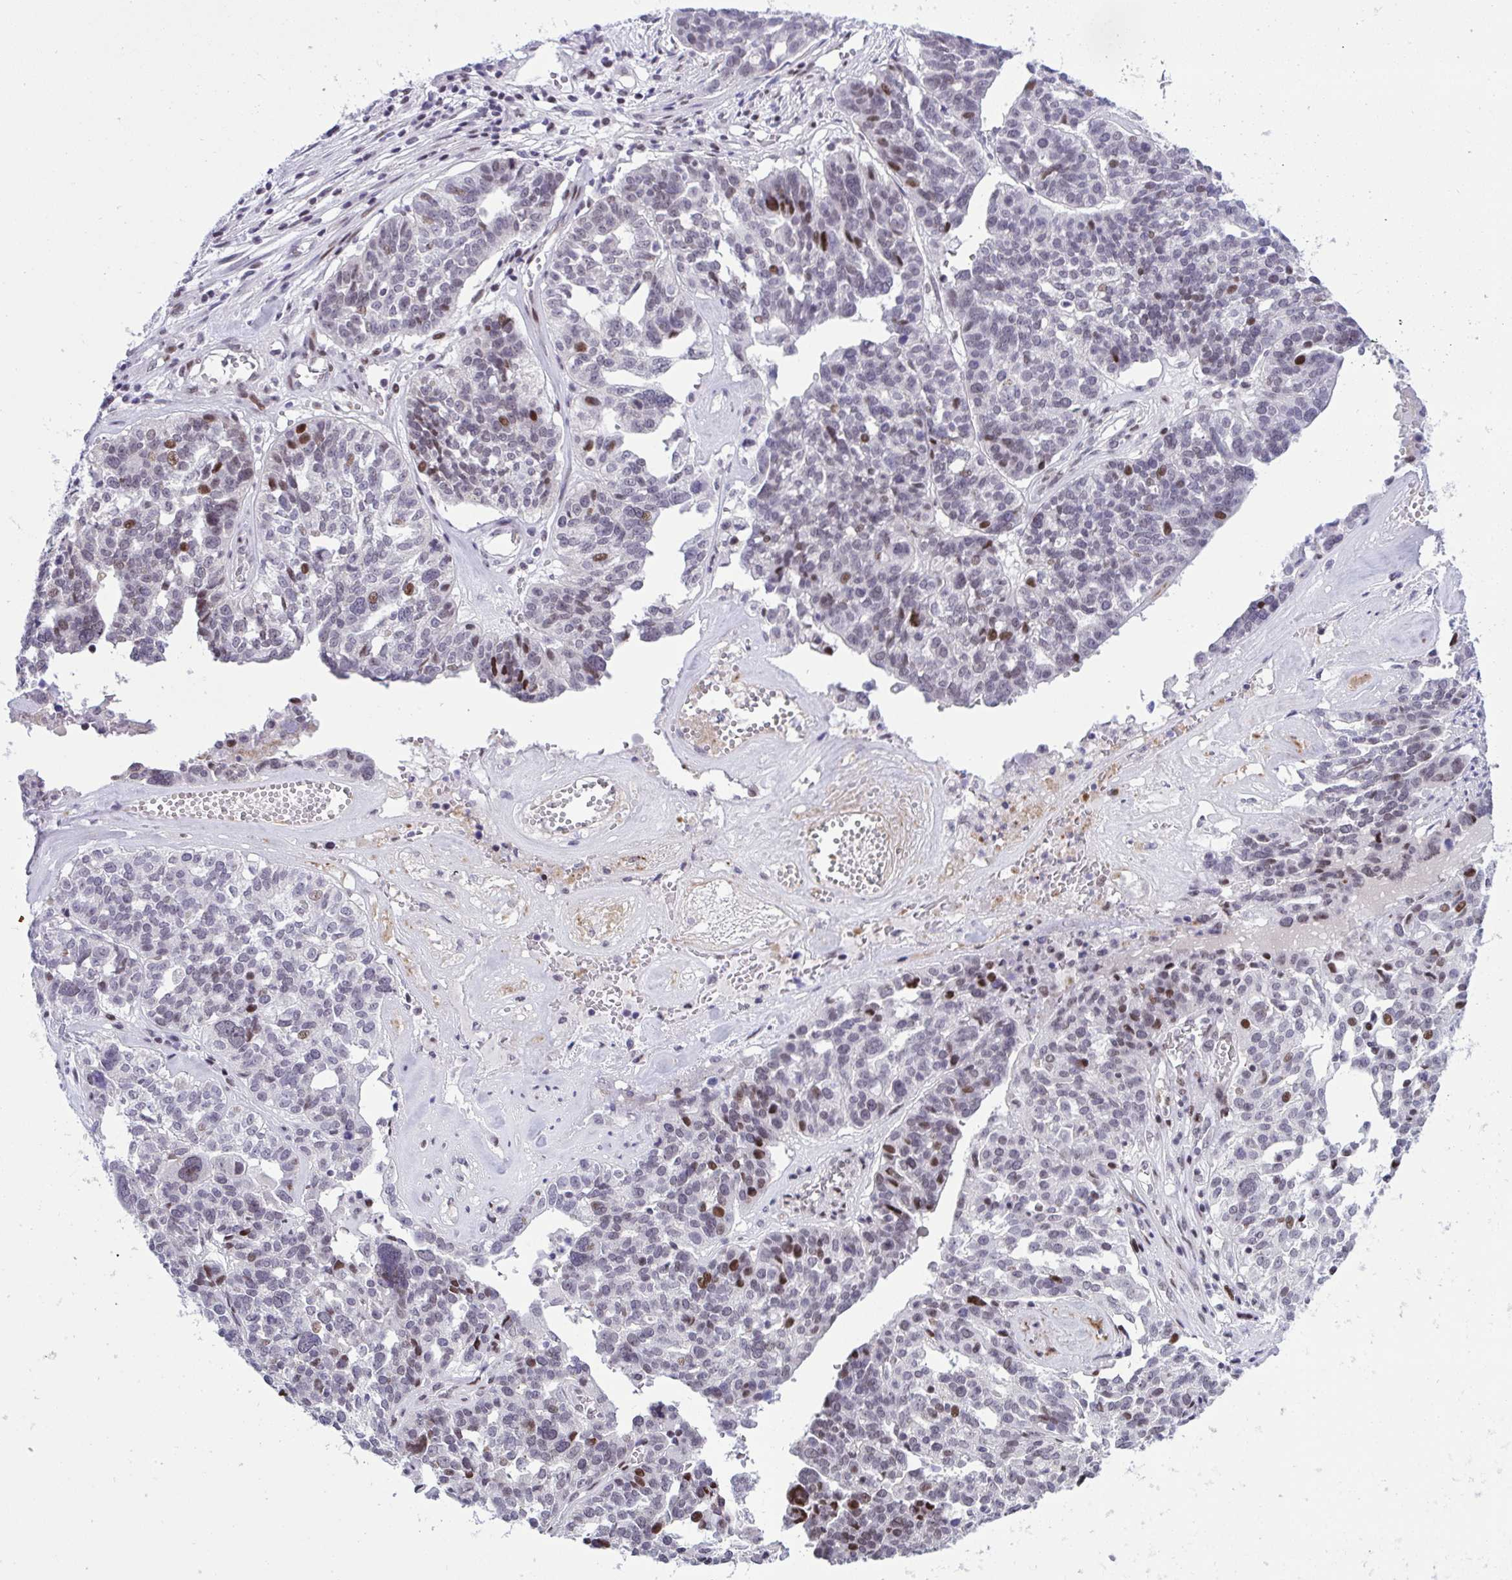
{"staining": {"intensity": "strong", "quantity": "<25%", "location": "nuclear"}, "tissue": "ovarian cancer", "cell_type": "Tumor cells", "image_type": "cancer", "snomed": [{"axis": "morphology", "description": "Cystadenocarcinoma, serous, NOS"}, {"axis": "topography", "description": "Ovary"}], "caption": "Serous cystadenocarcinoma (ovarian) was stained to show a protein in brown. There is medium levels of strong nuclear expression in about <25% of tumor cells.", "gene": "ZFHX3", "patient": {"sex": "female", "age": 59}}